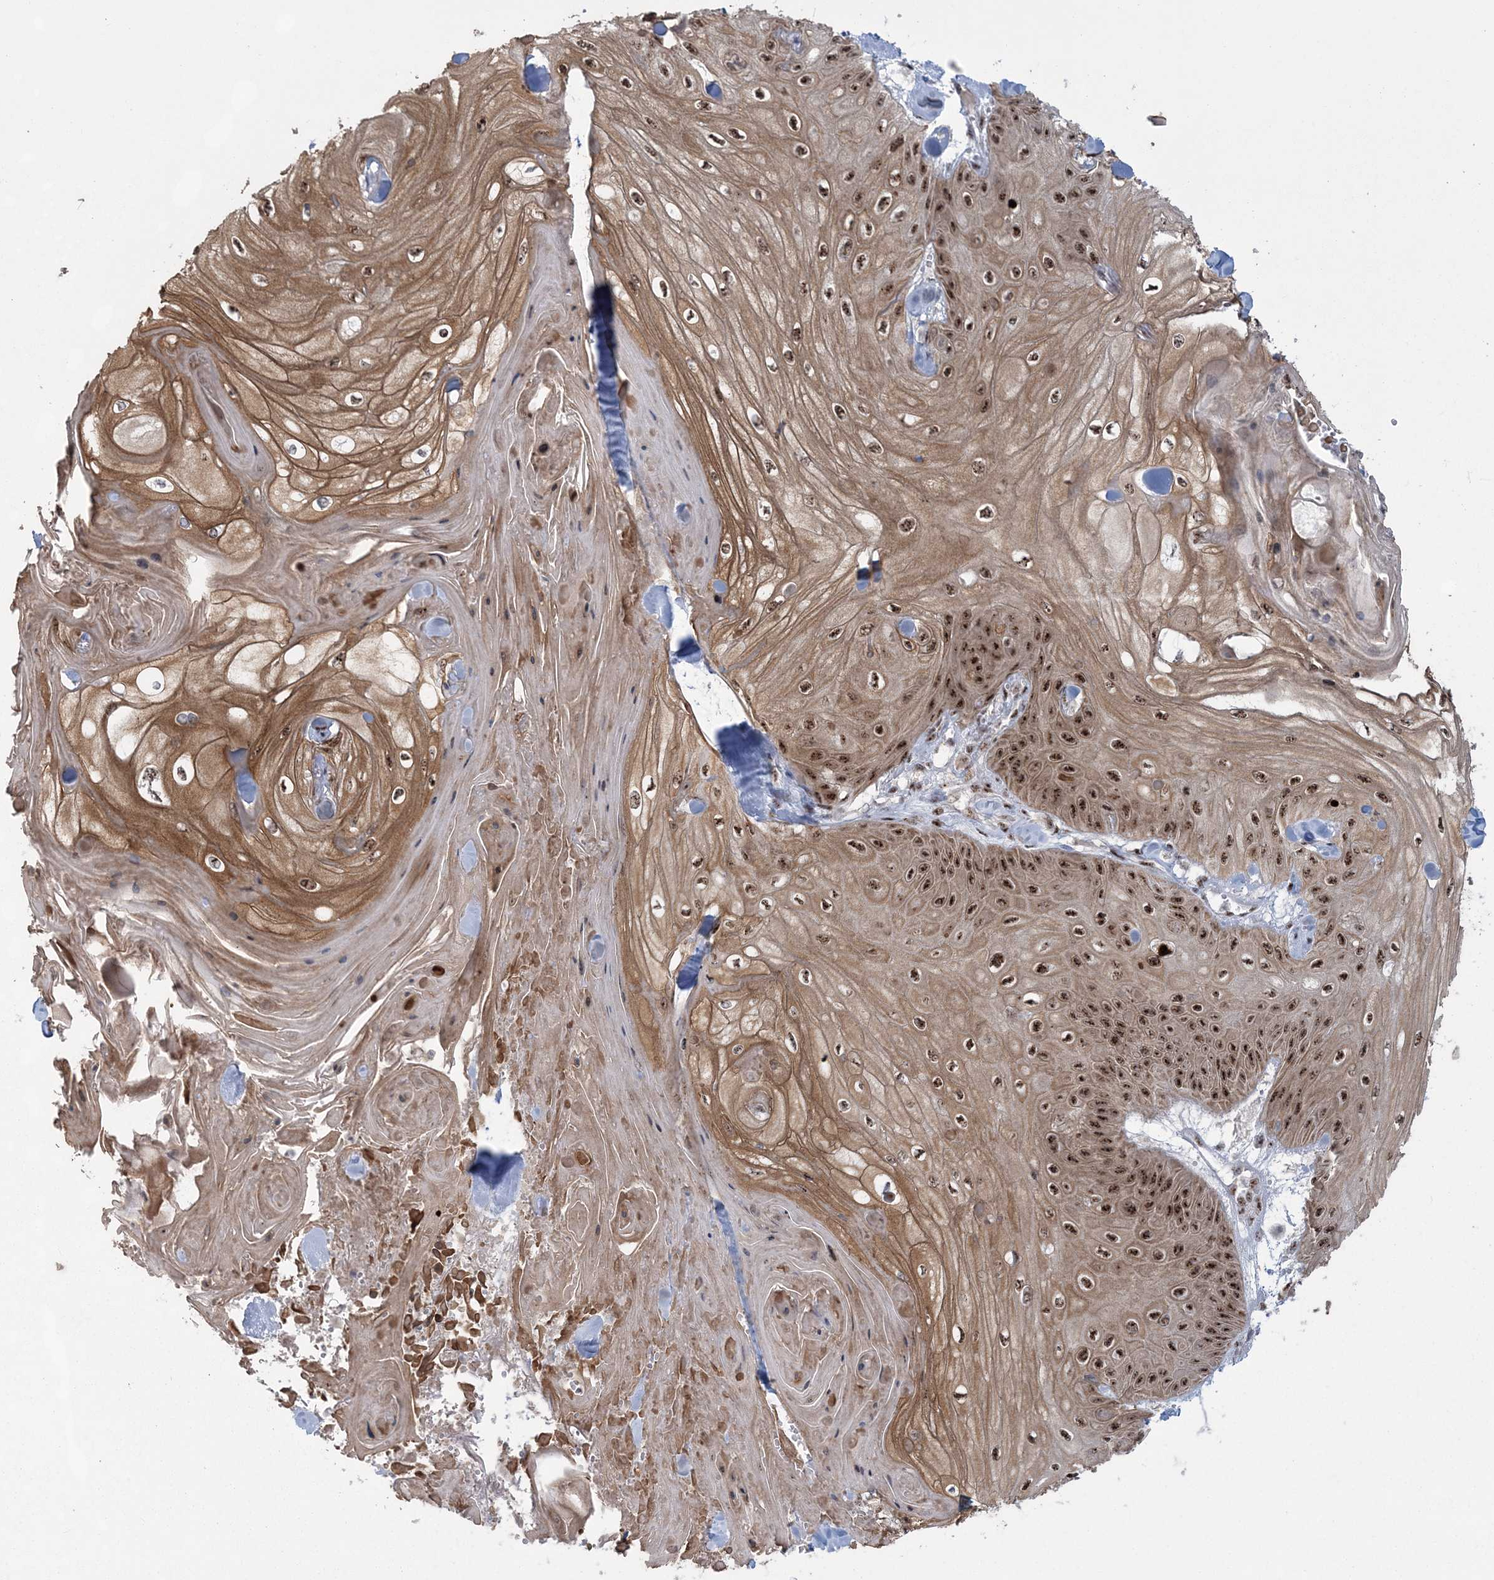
{"staining": {"intensity": "moderate", "quantity": ">75%", "location": "cytoplasmic/membranous,nuclear"}, "tissue": "skin cancer", "cell_type": "Tumor cells", "image_type": "cancer", "snomed": [{"axis": "morphology", "description": "Squamous cell carcinoma, NOS"}, {"axis": "topography", "description": "Skin"}], "caption": "Moderate cytoplasmic/membranous and nuclear protein staining is identified in approximately >75% of tumor cells in skin cancer.", "gene": "KDM6B", "patient": {"sex": "male", "age": 74}}